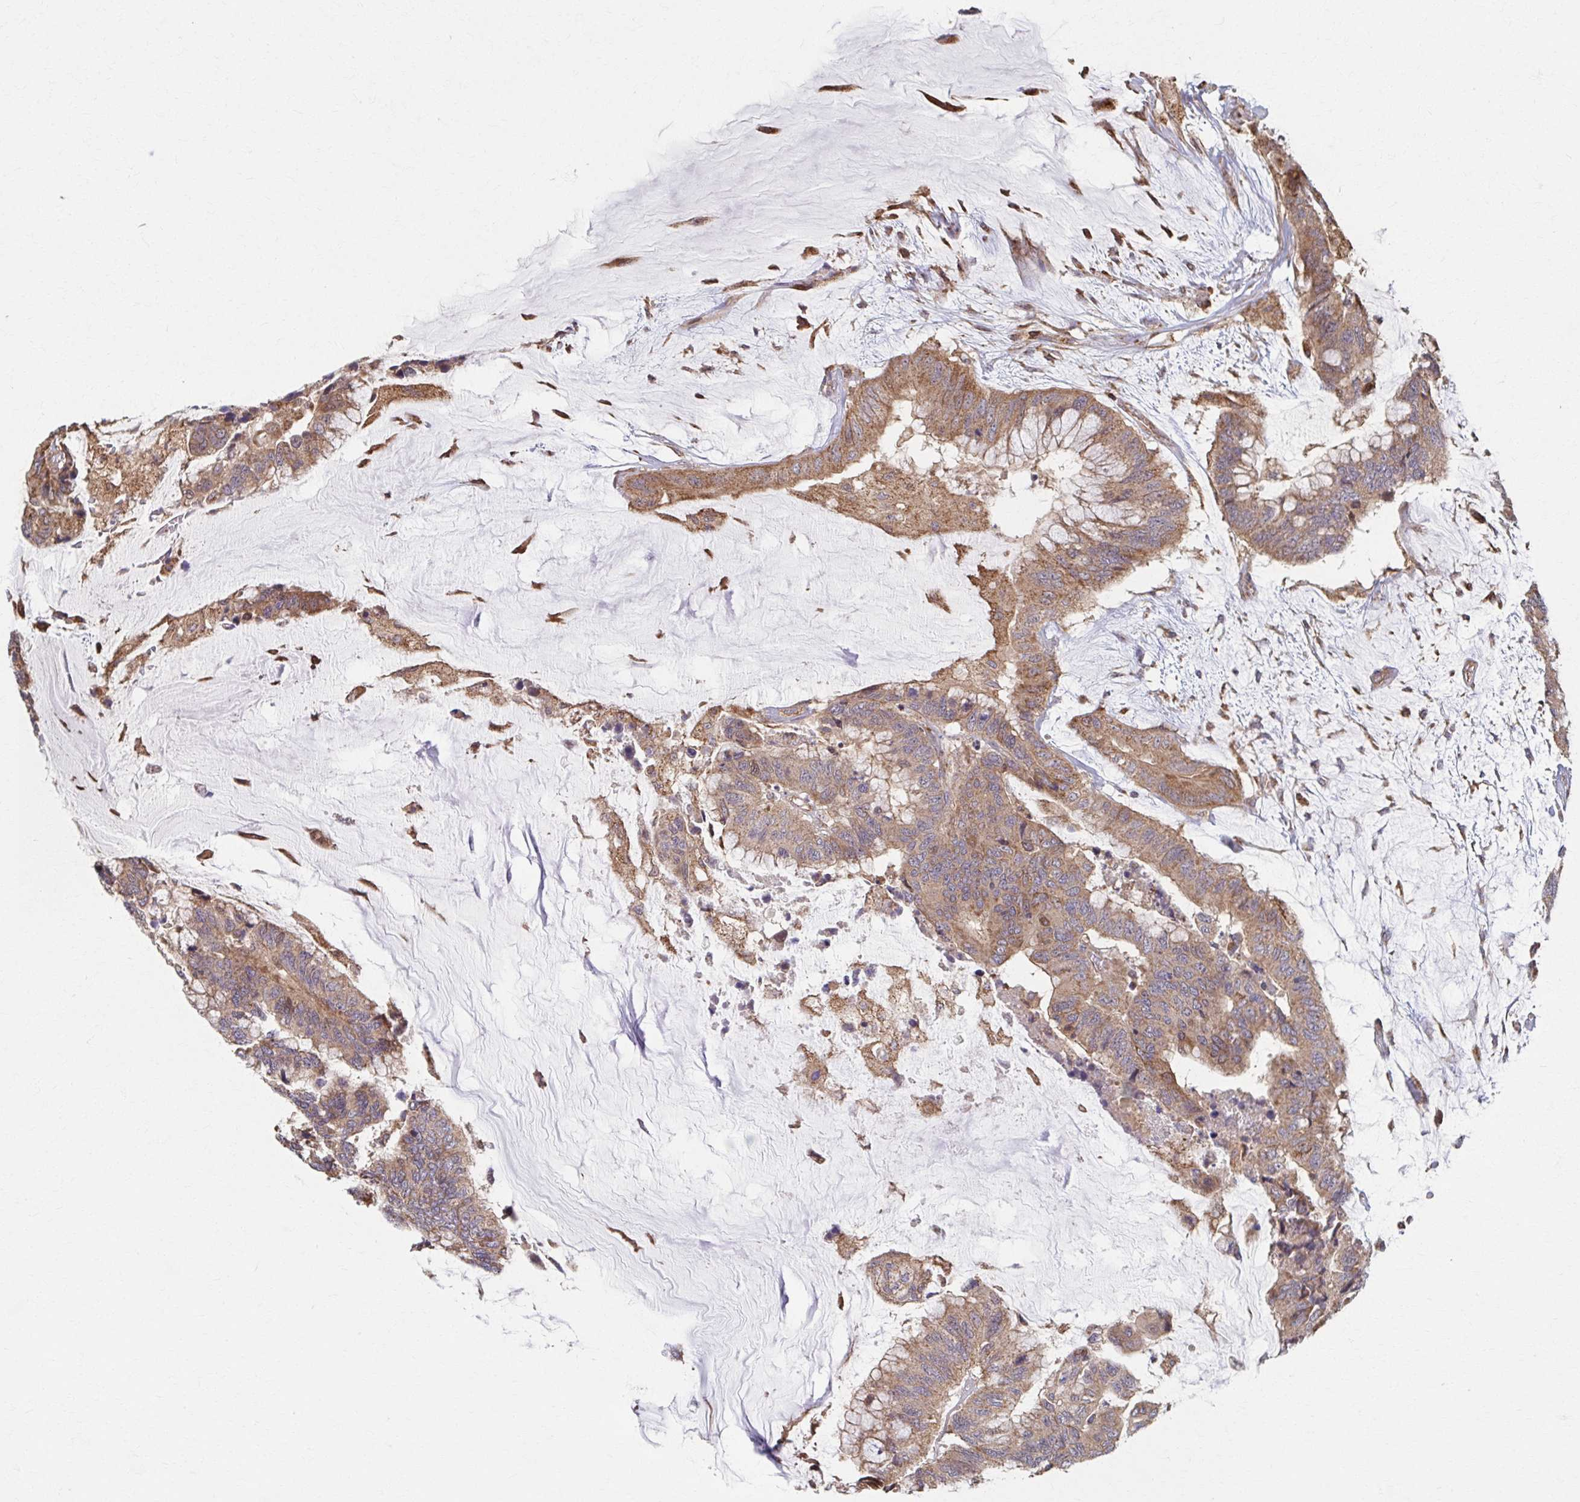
{"staining": {"intensity": "moderate", "quantity": ">75%", "location": "cytoplasmic/membranous"}, "tissue": "colorectal cancer", "cell_type": "Tumor cells", "image_type": "cancer", "snomed": [{"axis": "morphology", "description": "Adenocarcinoma, NOS"}, {"axis": "topography", "description": "Rectum"}], "caption": "This is an image of immunohistochemistry (IHC) staining of adenocarcinoma (colorectal), which shows moderate staining in the cytoplasmic/membranous of tumor cells.", "gene": "KLHL34", "patient": {"sex": "female", "age": 59}}